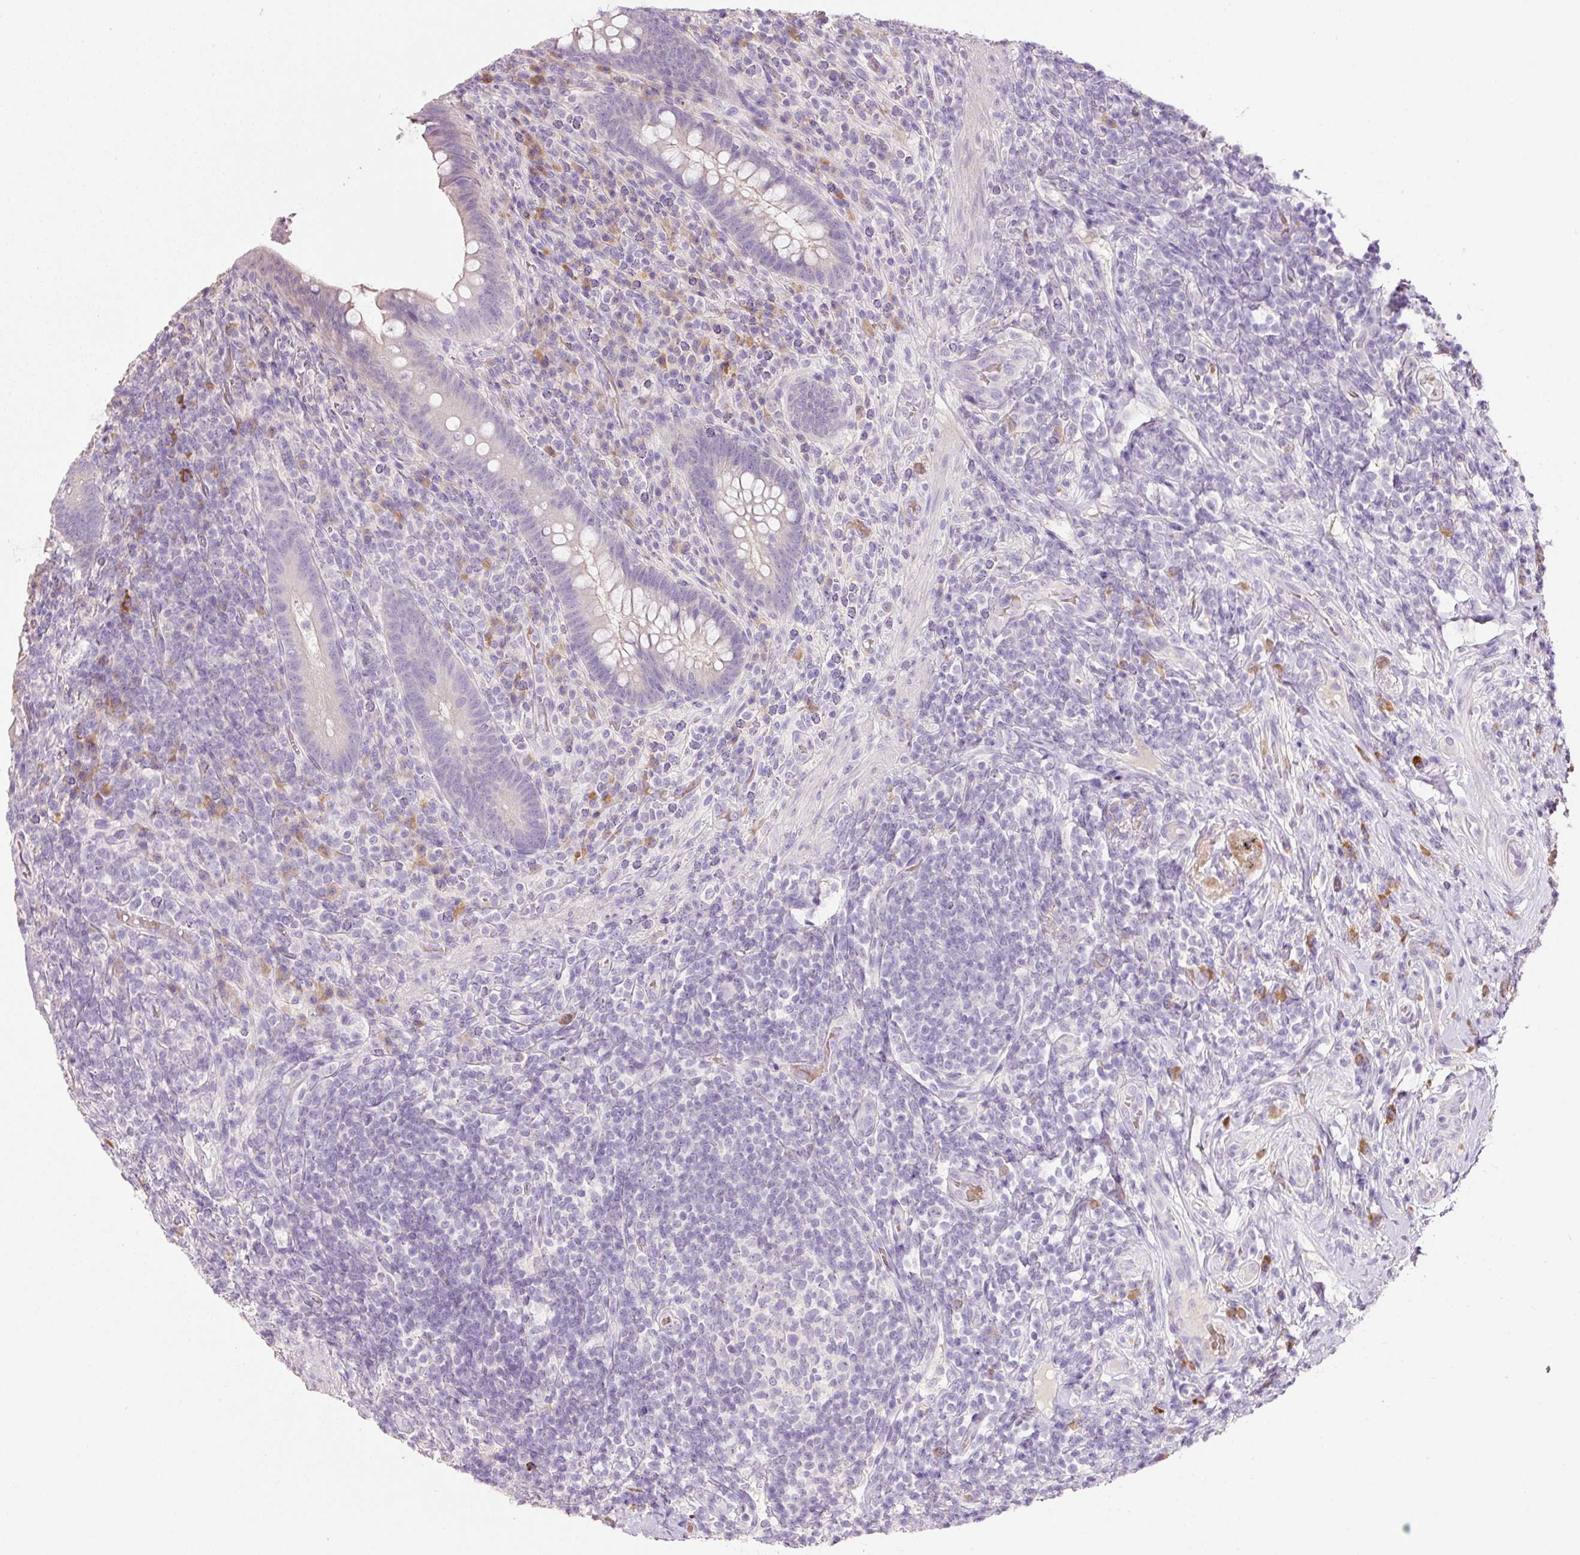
{"staining": {"intensity": "negative", "quantity": "none", "location": "none"}, "tissue": "appendix", "cell_type": "Glandular cells", "image_type": "normal", "snomed": [{"axis": "morphology", "description": "Normal tissue, NOS"}, {"axis": "topography", "description": "Appendix"}], "caption": "The micrograph displays no significant expression in glandular cells of appendix. (Brightfield microscopy of DAB IHC at high magnification).", "gene": "TENT5C", "patient": {"sex": "female", "age": 43}}